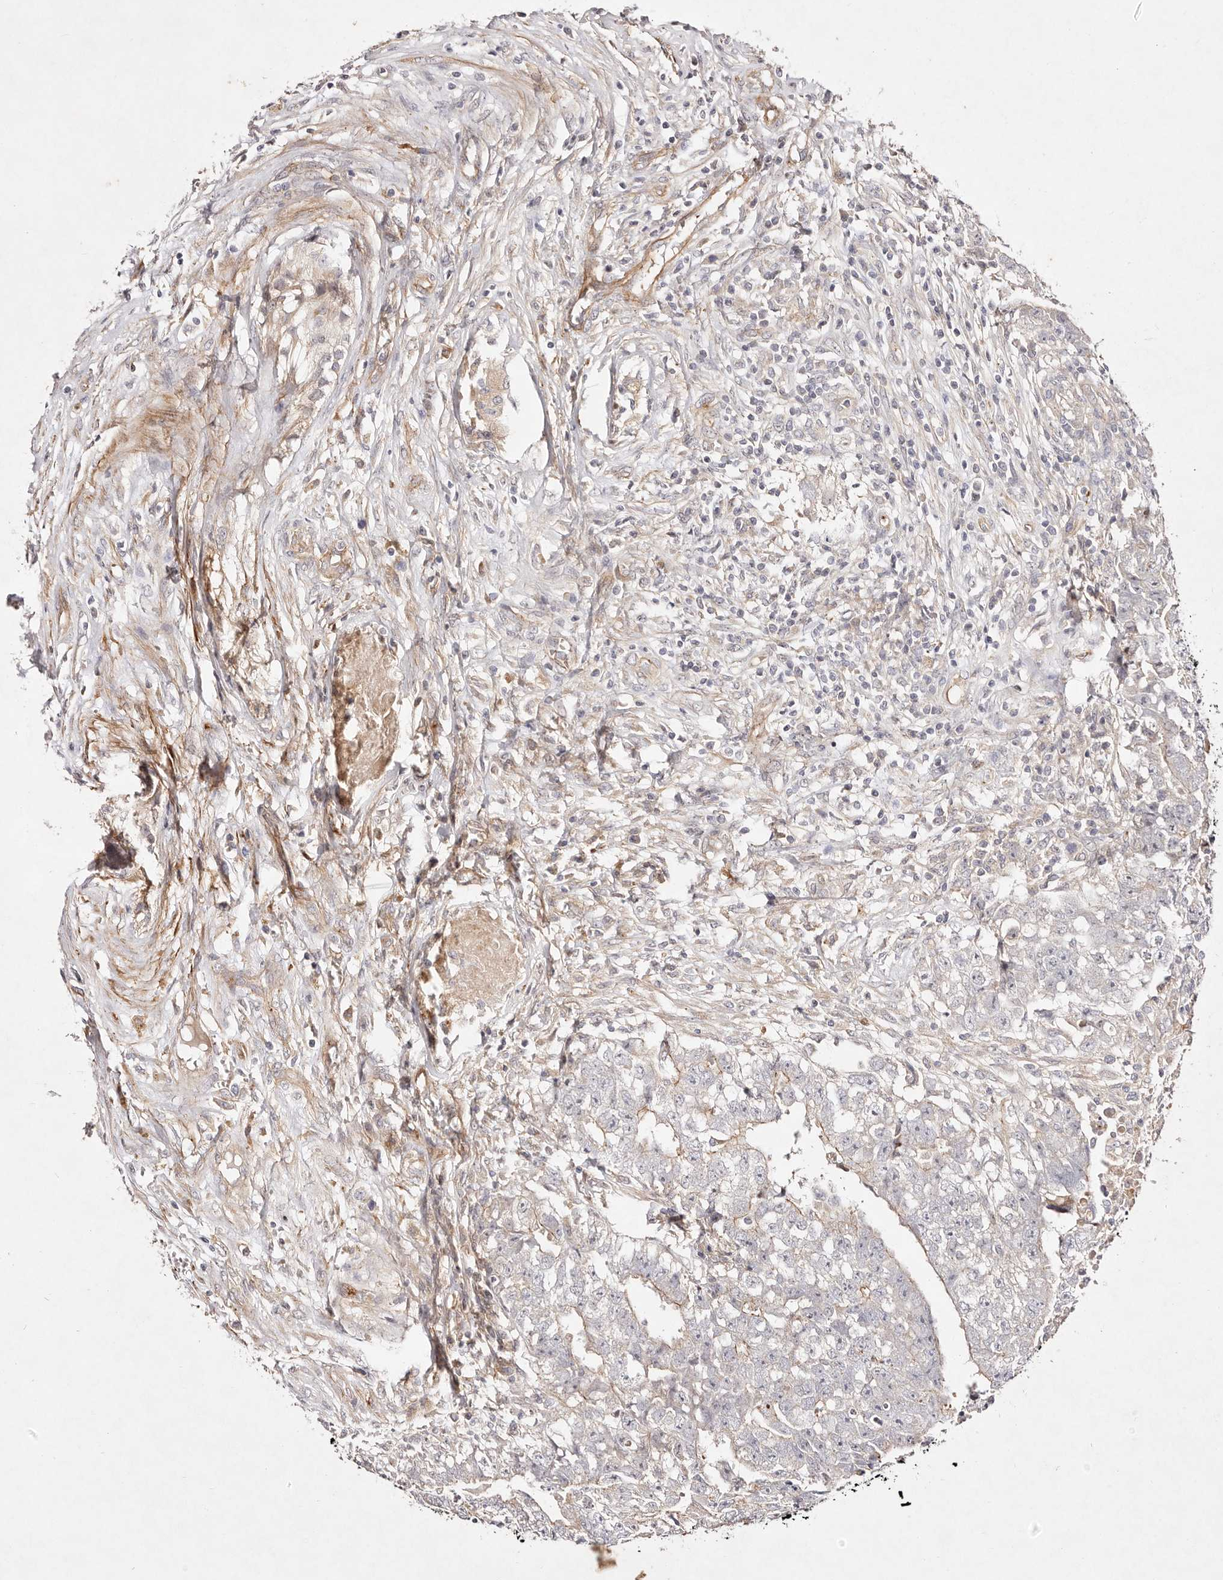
{"staining": {"intensity": "weak", "quantity": "<25%", "location": "cytoplasmic/membranous"}, "tissue": "testis cancer", "cell_type": "Tumor cells", "image_type": "cancer", "snomed": [{"axis": "morphology", "description": "Carcinoma, Embryonal, NOS"}, {"axis": "topography", "description": "Testis"}], "caption": "Immunohistochemistry micrograph of testis cancer (embryonal carcinoma) stained for a protein (brown), which exhibits no expression in tumor cells. The staining is performed using DAB brown chromogen with nuclei counter-stained in using hematoxylin.", "gene": "MTMR11", "patient": {"sex": "male", "age": 25}}